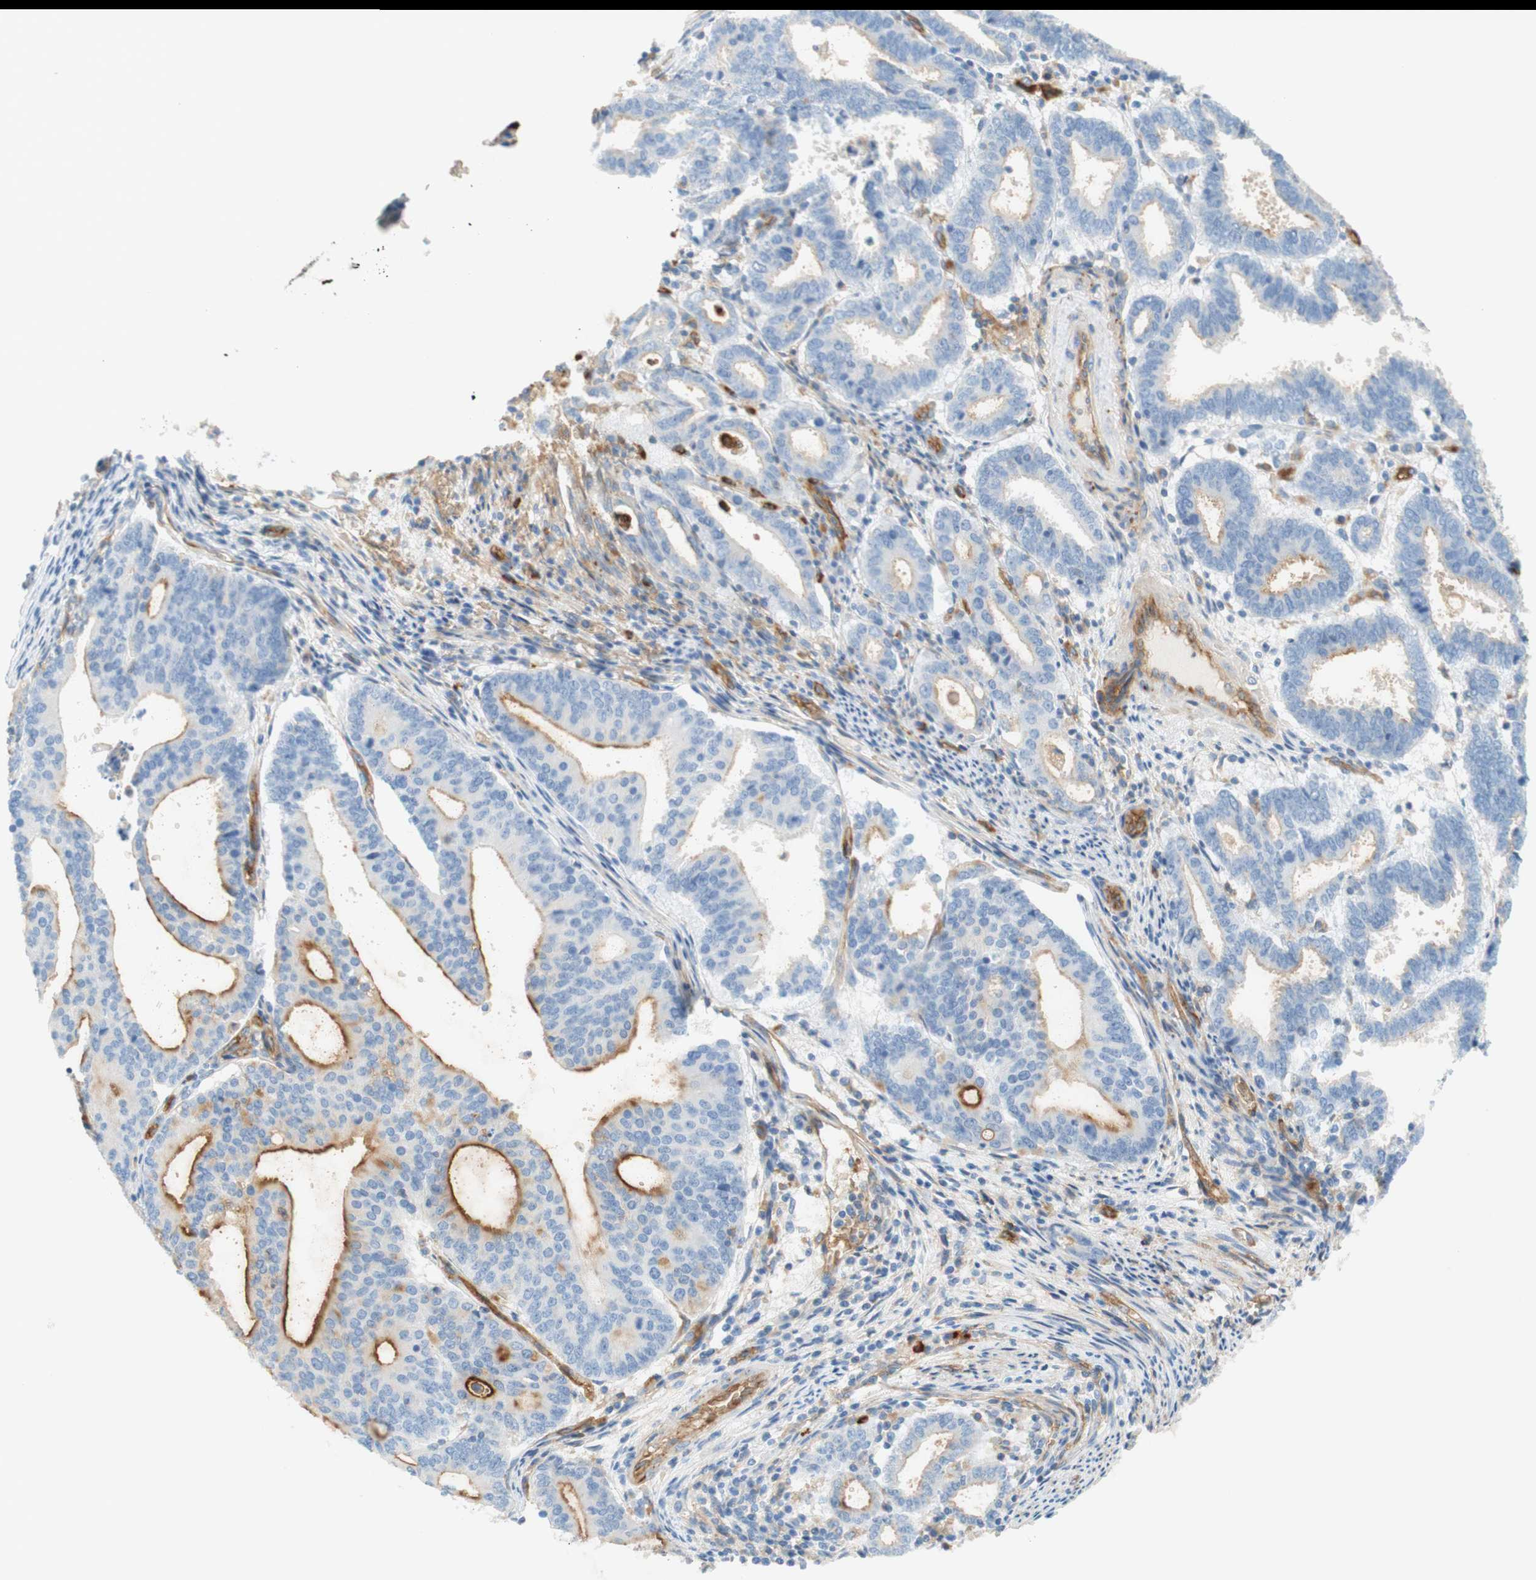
{"staining": {"intensity": "moderate", "quantity": "<25%", "location": "cytoplasmic/membranous"}, "tissue": "endometrial cancer", "cell_type": "Tumor cells", "image_type": "cancer", "snomed": [{"axis": "morphology", "description": "Adenocarcinoma, NOS"}, {"axis": "topography", "description": "Uterus"}], "caption": "High-power microscopy captured an immunohistochemistry (IHC) micrograph of endometrial adenocarcinoma, revealing moderate cytoplasmic/membranous staining in approximately <25% of tumor cells. (DAB (3,3'-diaminobenzidine) = brown stain, brightfield microscopy at high magnification).", "gene": "STOM", "patient": {"sex": "female", "age": 83}}